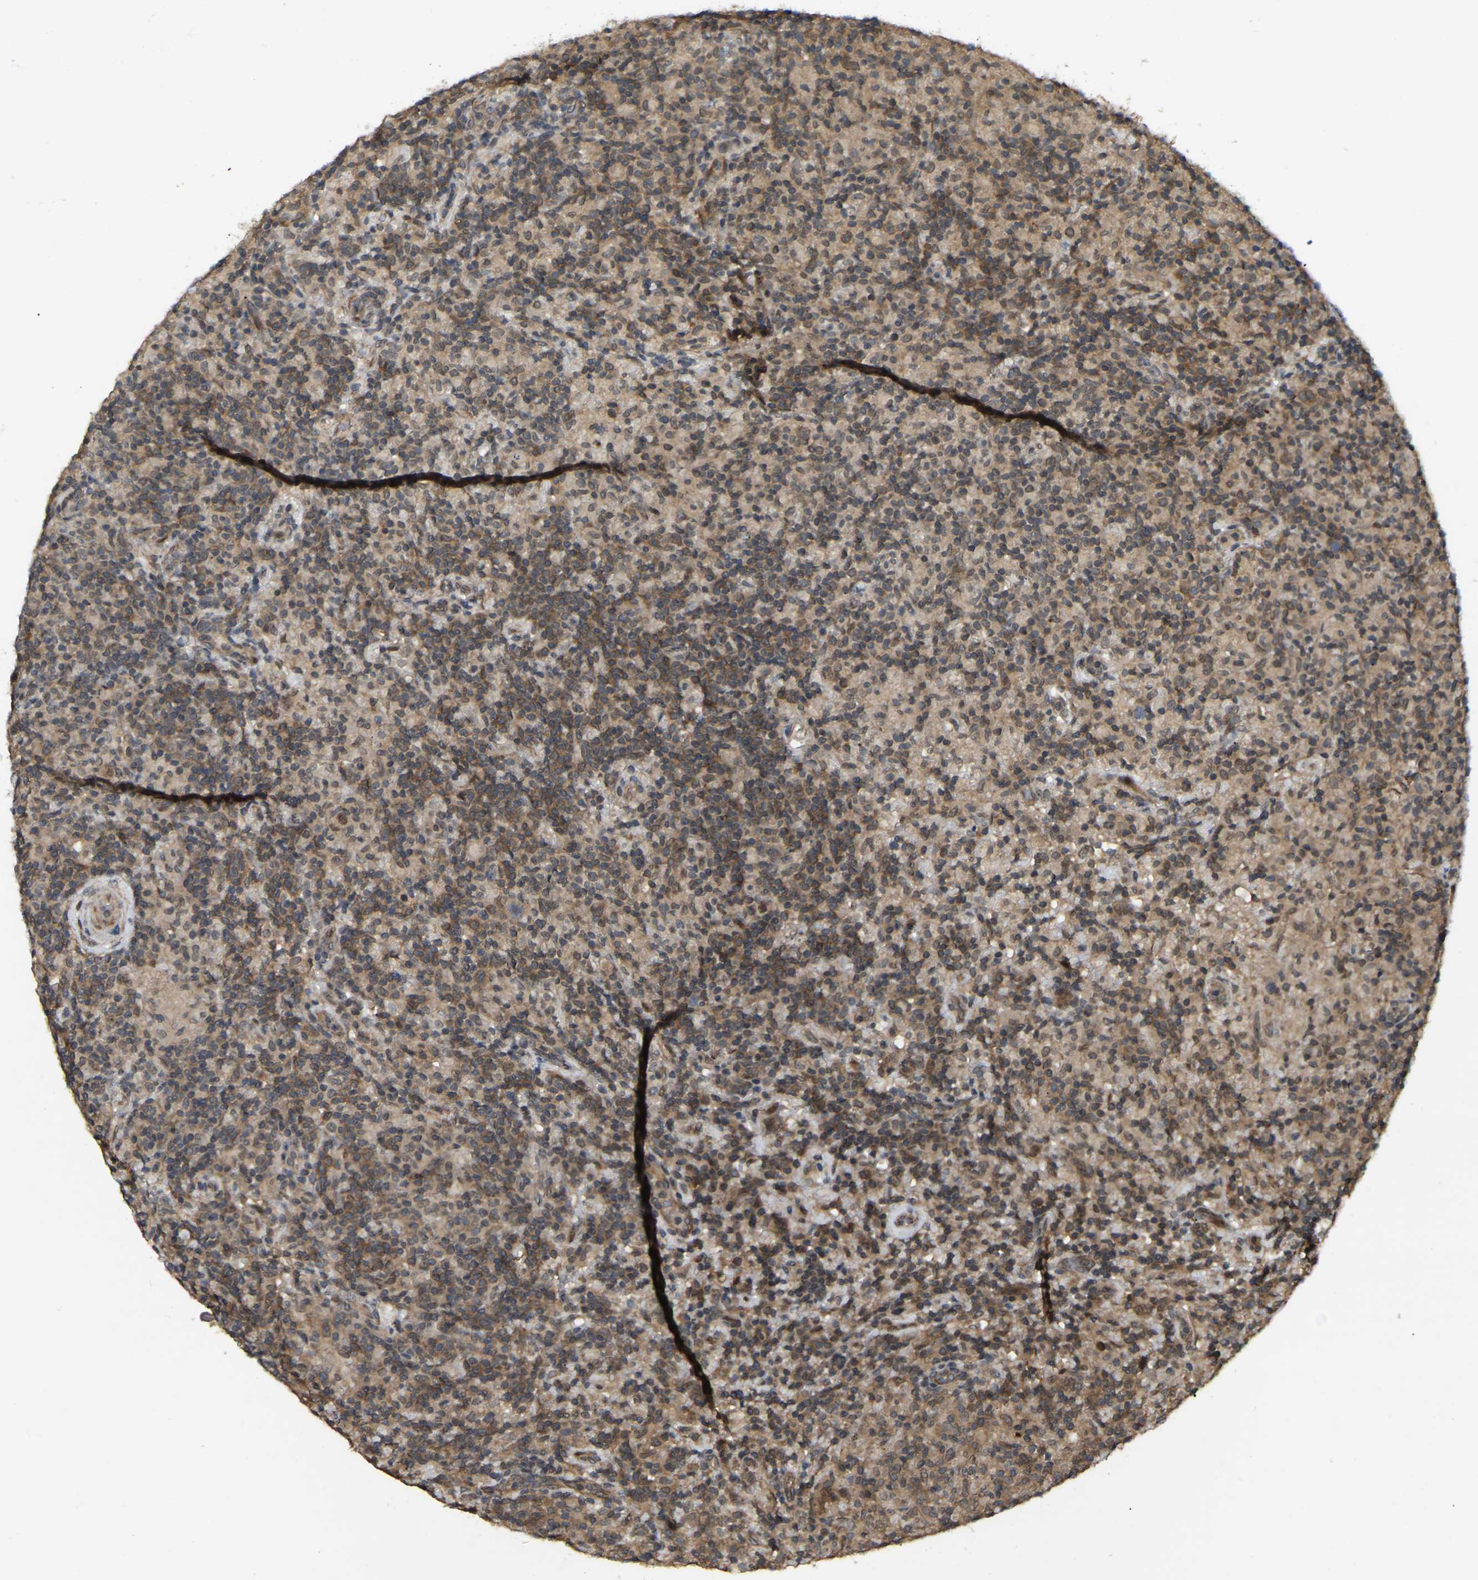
{"staining": {"intensity": "moderate", "quantity": ">75%", "location": "cytoplasmic/membranous,nuclear"}, "tissue": "lymphoma", "cell_type": "Tumor cells", "image_type": "cancer", "snomed": [{"axis": "morphology", "description": "Hodgkin's disease, NOS"}, {"axis": "topography", "description": "Lymph node"}], "caption": "This is a micrograph of immunohistochemistry (IHC) staining of Hodgkin's disease, which shows moderate staining in the cytoplasmic/membranous and nuclear of tumor cells.", "gene": "KIAA1549", "patient": {"sex": "male", "age": 70}}